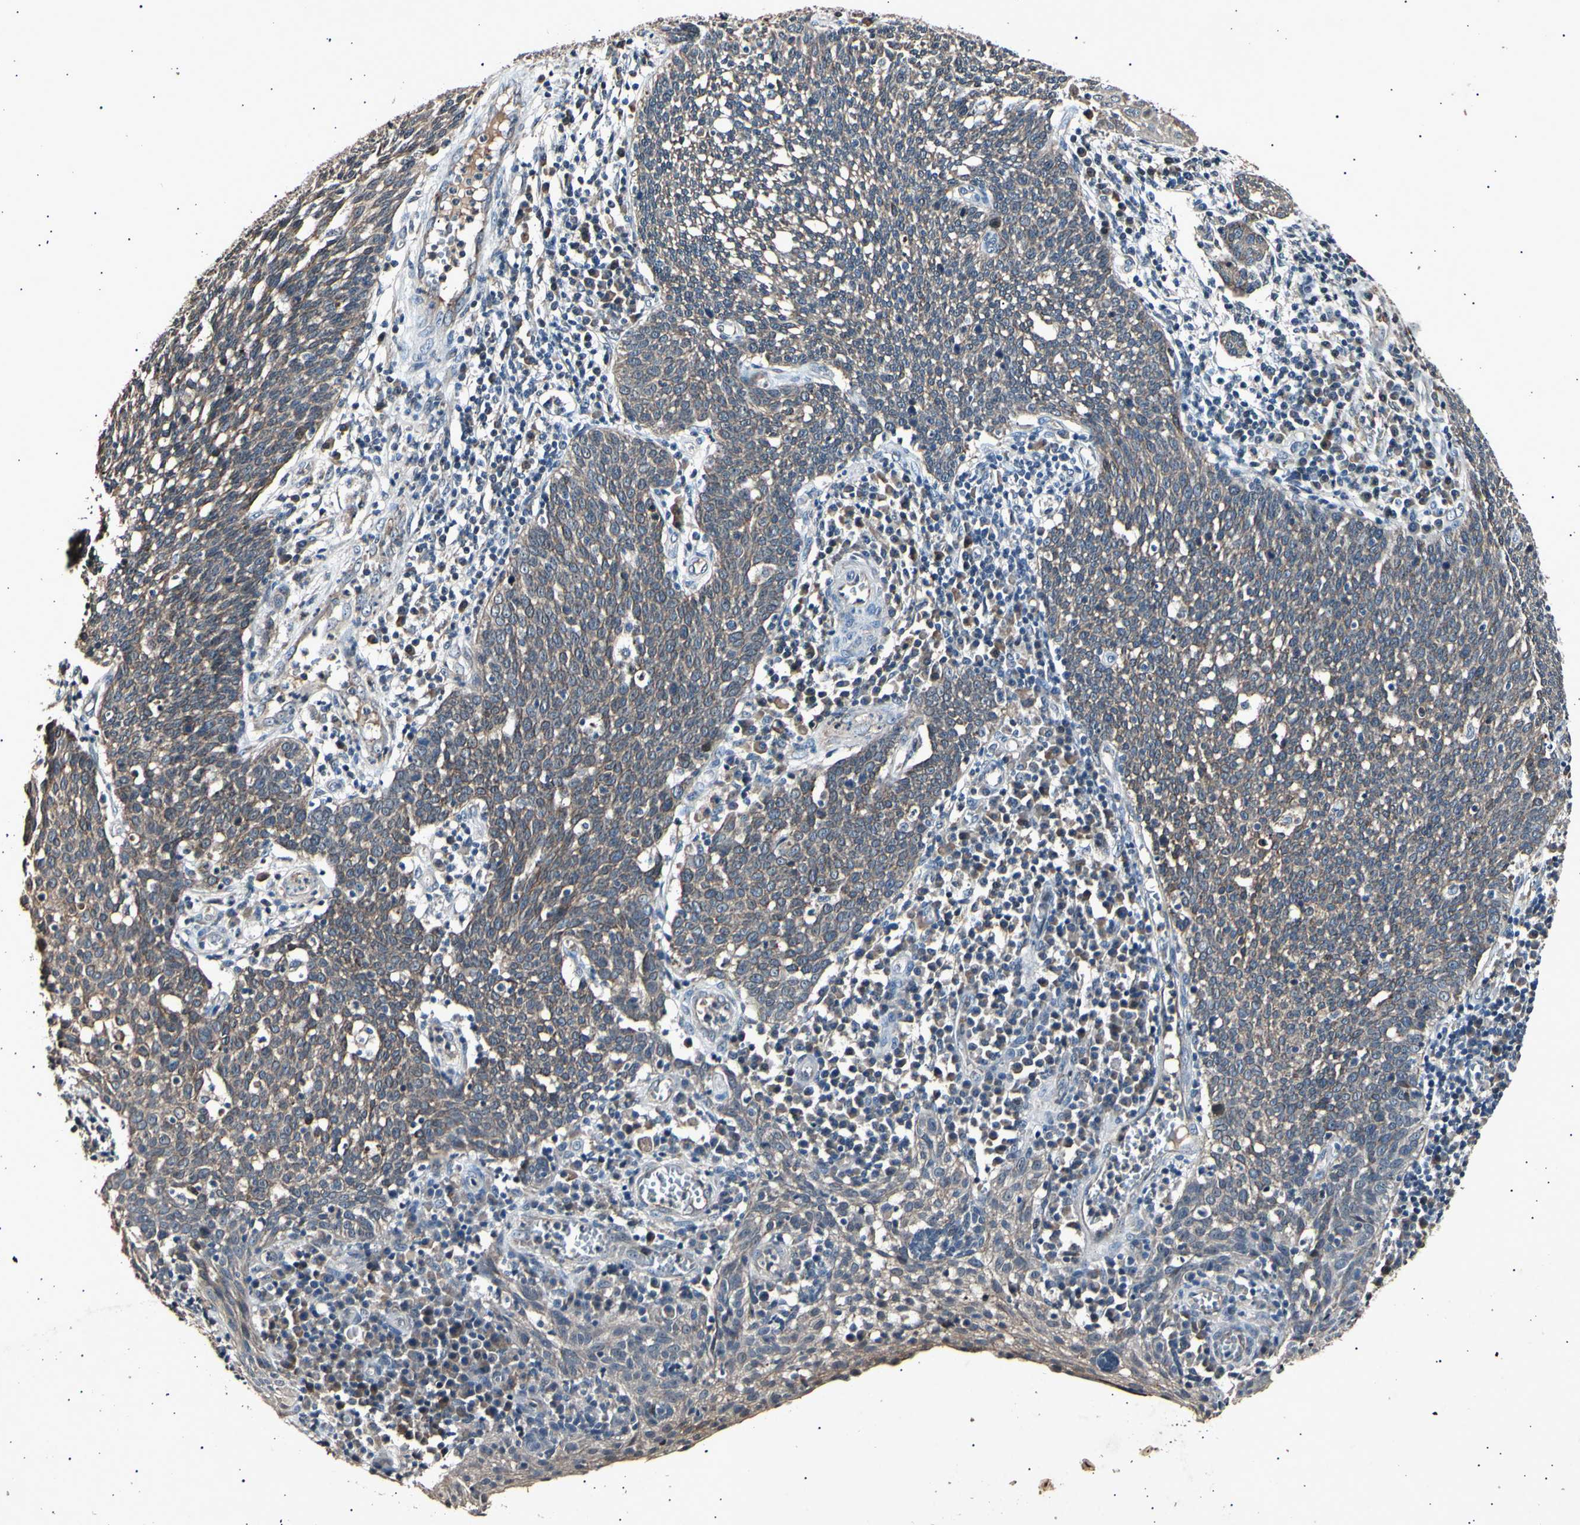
{"staining": {"intensity": "weak", "quantity": "<25%", "location": "cytoplasmic/membranous"}, "tissue": "cervical cancer", "cell_type": "Tumor cells", "image_type": "cancer", "snomed": [{"axis": "morphology", "description": "Squamous cell carcinoma, NOS"}, {"axis": "topography", "description": "Cervix"}], "caption": "Immunohistochemical staining of human squamous cell carcinoma (cervical) exhibits no significant staining in tumor cells.", "gene": "ADCY3", "patient": {"sex": "female", "age": 34}}